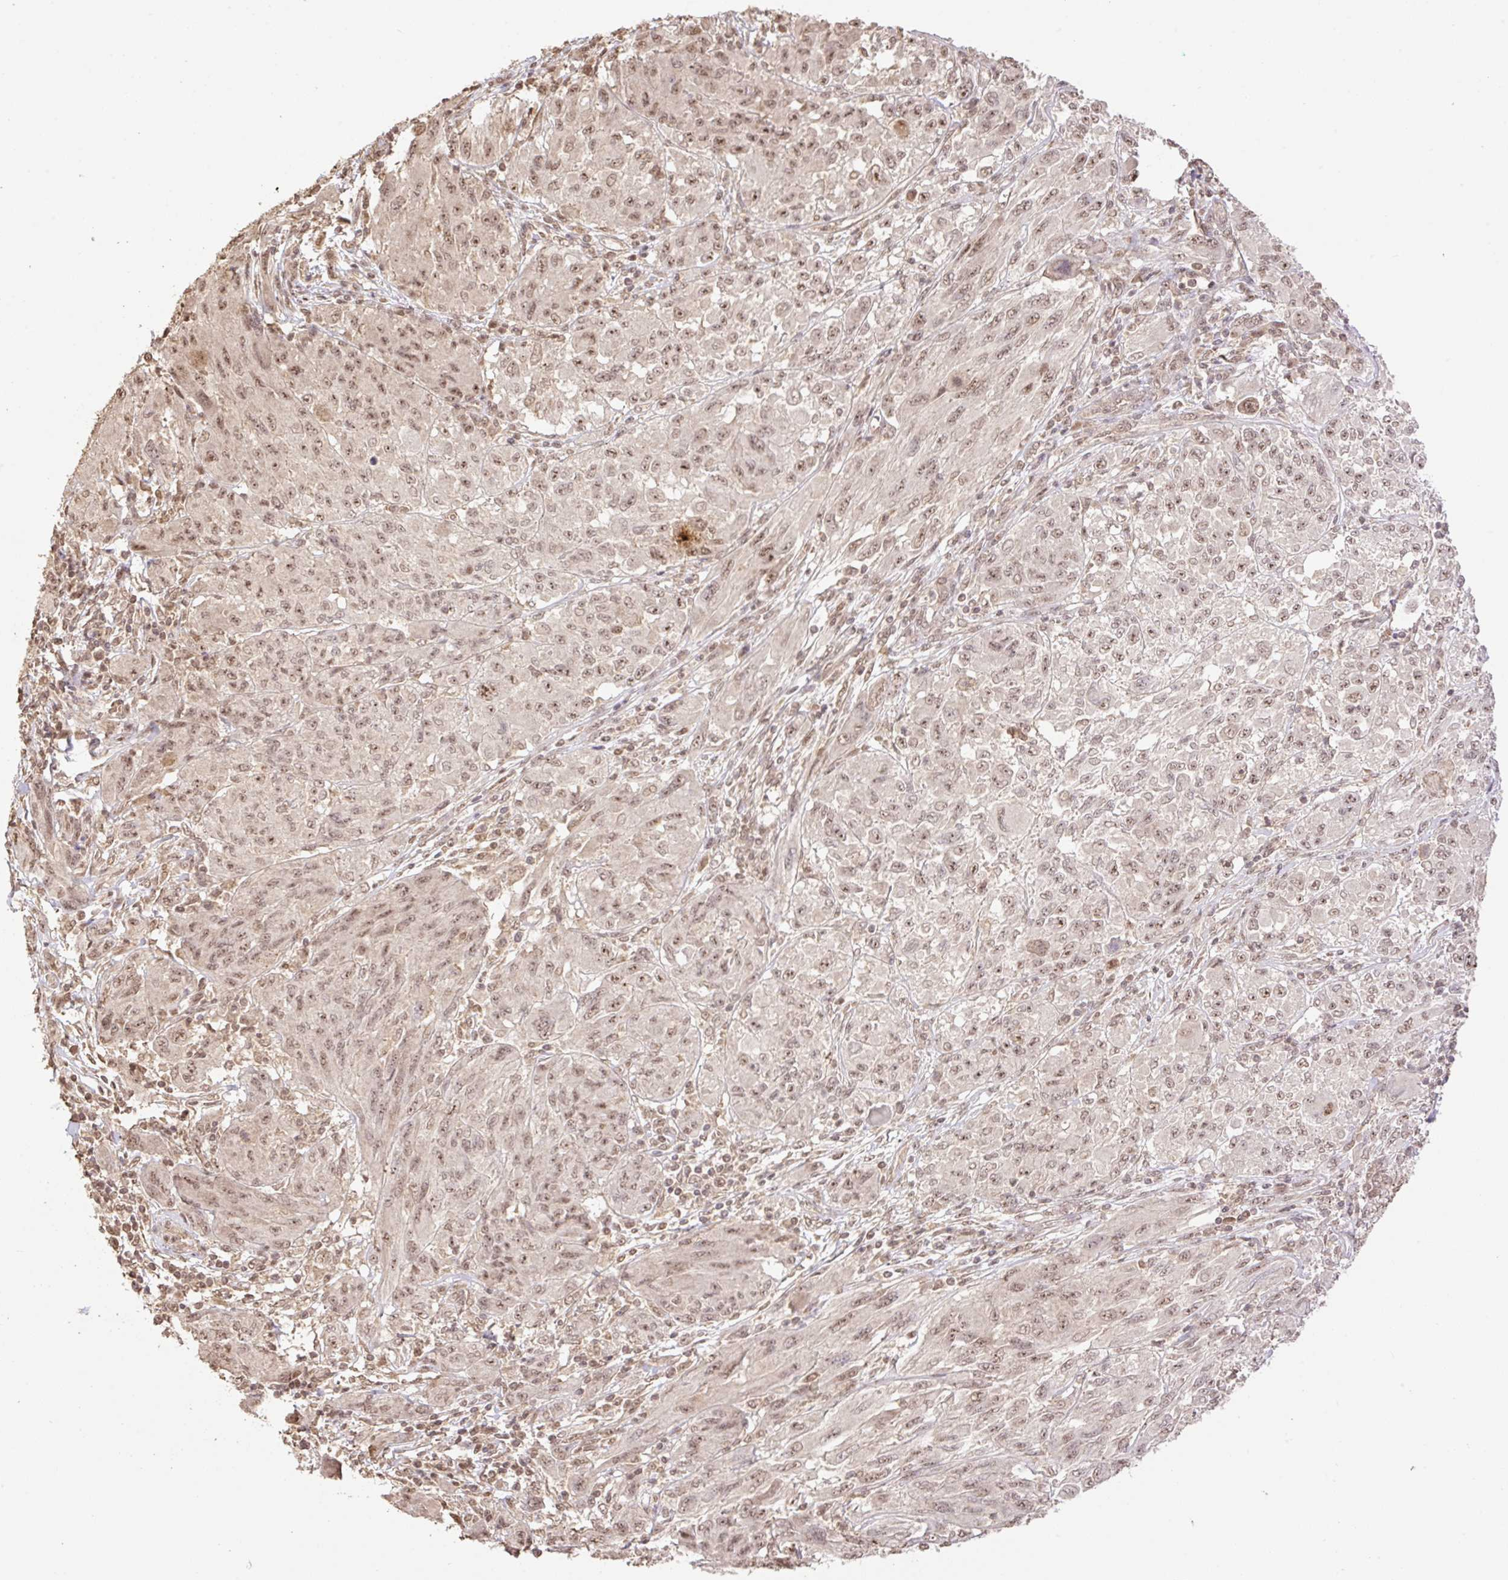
{"staining": {"intensity": "moderate", "quantity": ">75%", "location": "nuclear"}, "tissue": "melanoma", "cell_type": "Tumor cells", "image_type": "cancer", "snomed": [{"axis": "morphology", "description": "Malignant melanoma, NOS"}, {"axis": "topography", "description": "Skin"}], "caption": "Human malignant melanoma stained with a protein marker reveals moderate staining in tumor cells.", "gene": "VPS25", "patient": {"sex": "female", "age": 91}}